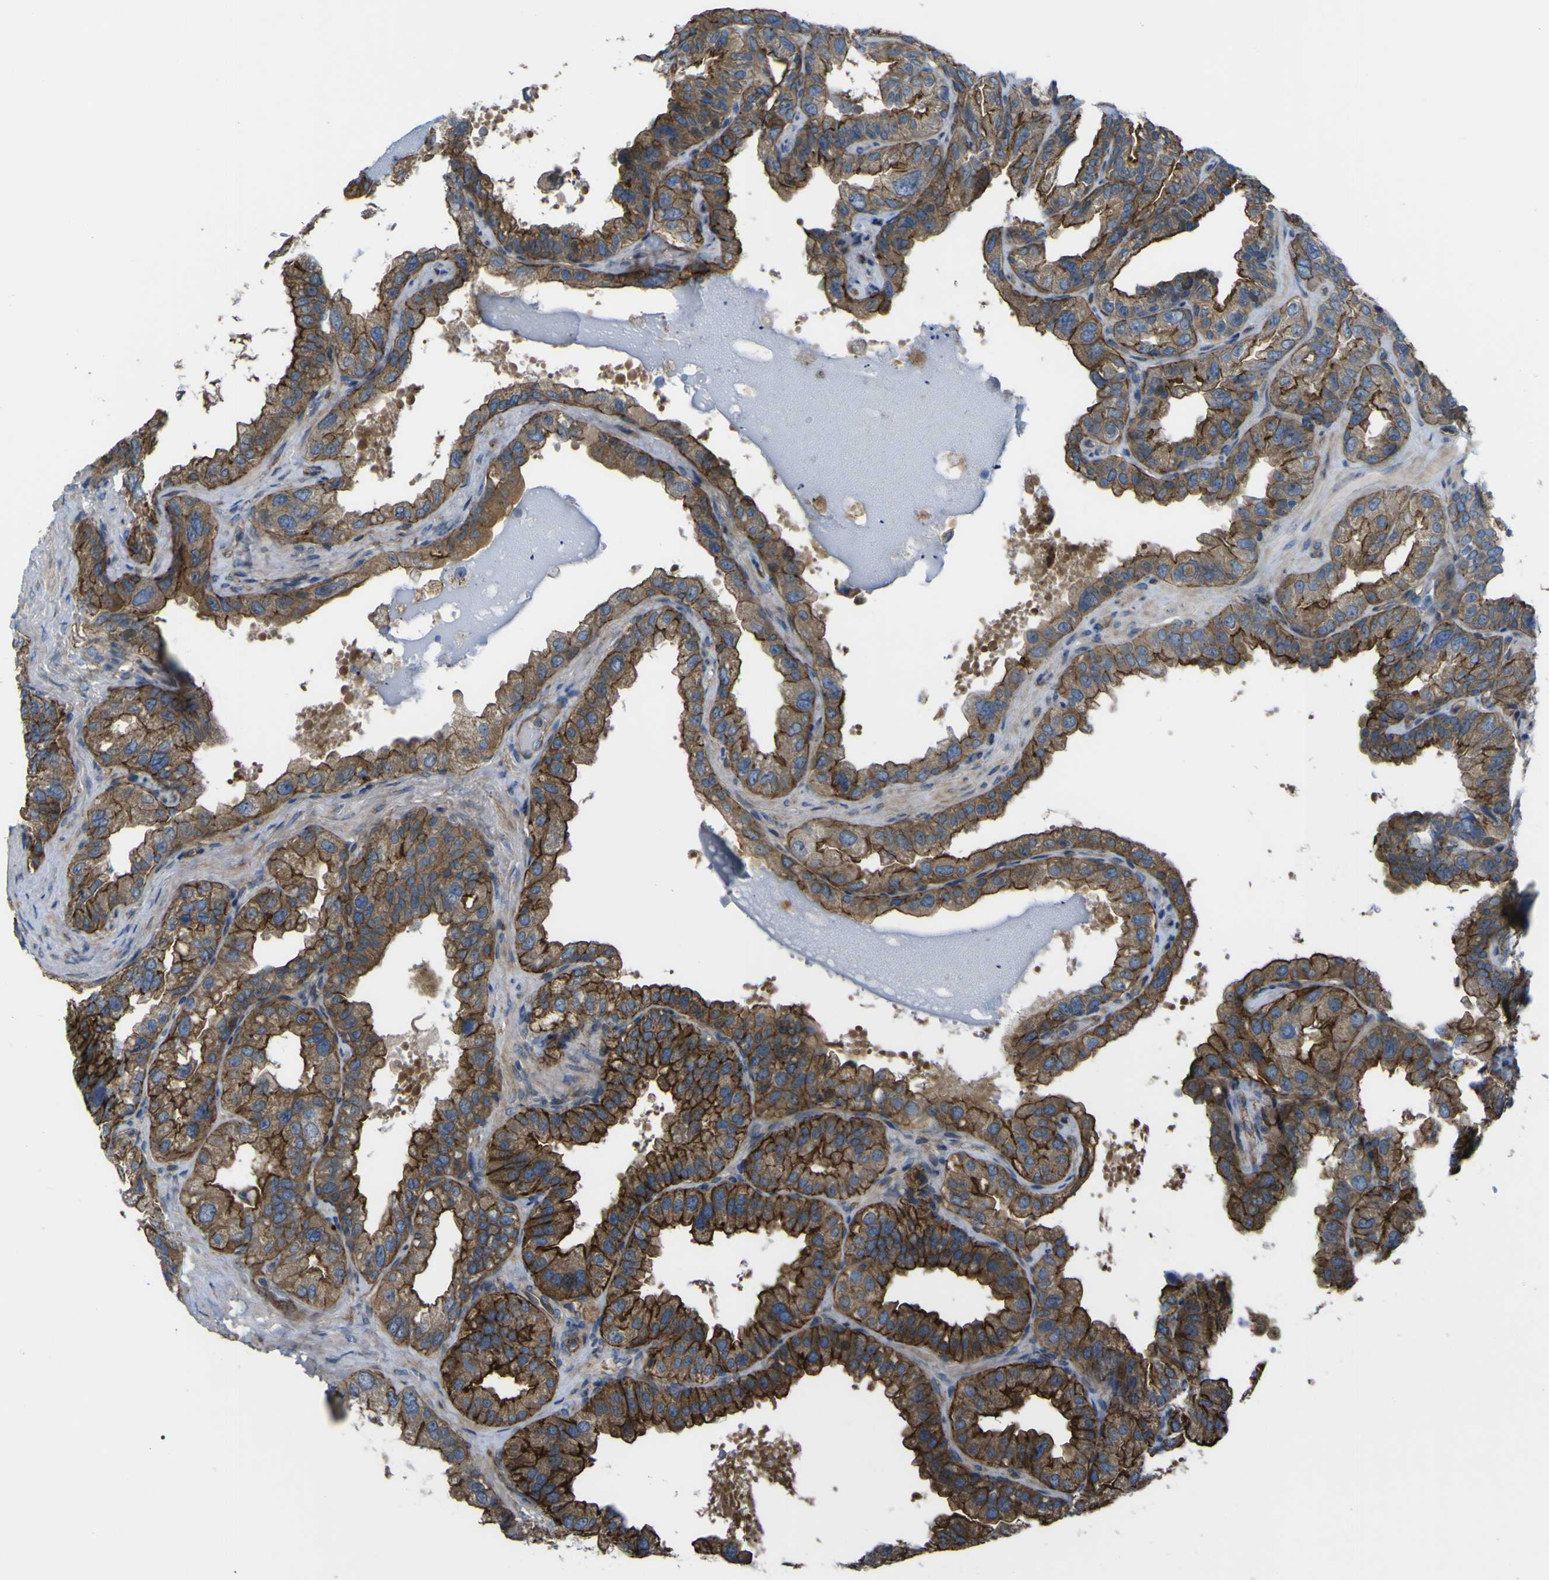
{"staining": {"intensity": "moderate", "quantity": ">75%", "location": "cytoplasmic/membranous"}, "tissue": "seminal vesicle", "cell_type": "Glandular cells", "image_type": "normal", "snomed": [{"axis": "morphology", "description": "Normal tissue, NOS"}, {"axis": "topography", "description": "Seminal veicle"}], "caption": "This histopathology image reveals normal seminal vesicle stained with immunohistochemistry (IHC) to label a protein in brown. The cytoplasmic/membranous of glandular cells show moderate positivity for the protein. Nuclei are counter-stained blue.", "gene": "FBXO30", "patient": {"sex": "male", "age": 68}}